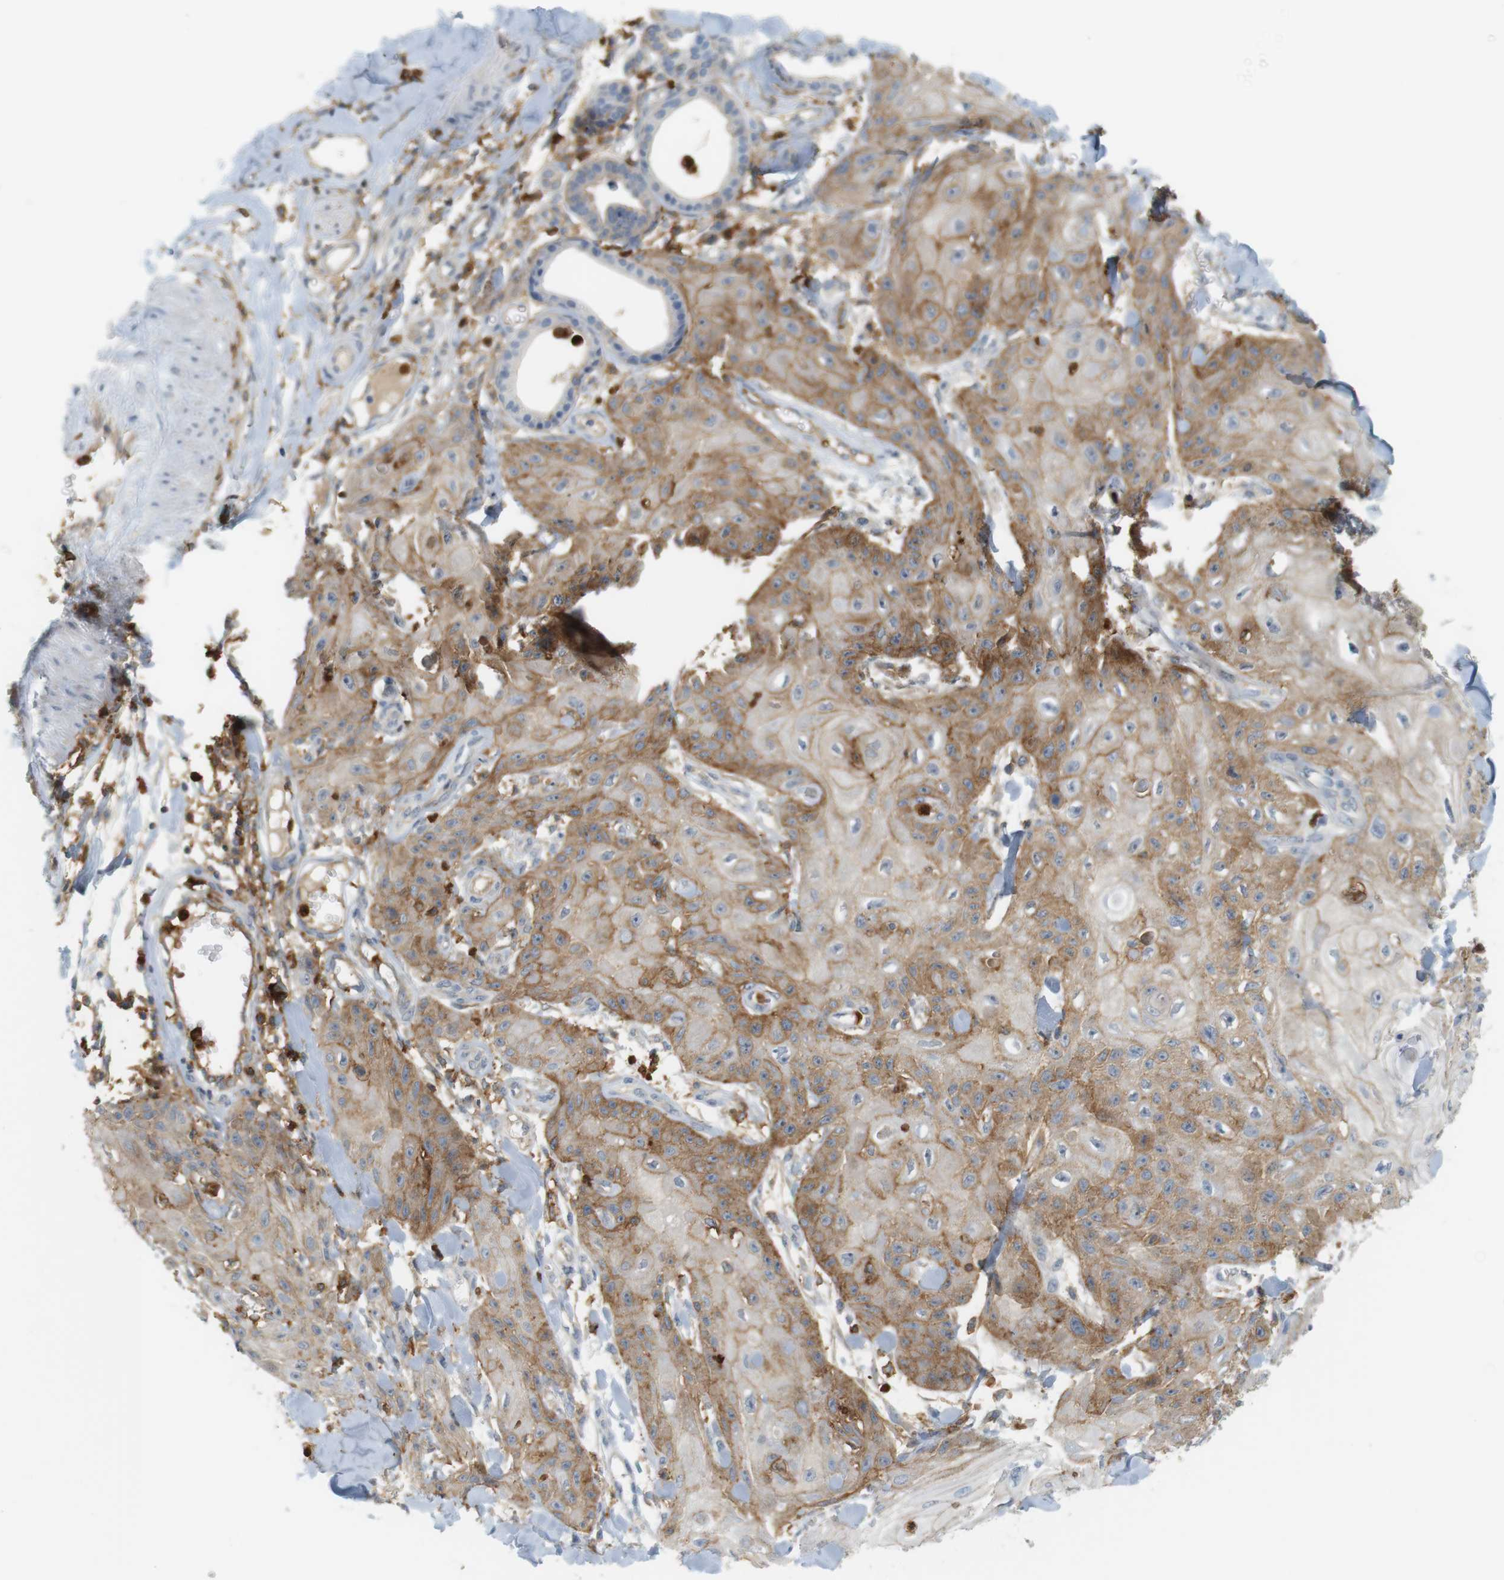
{"staining": {"intensity": "moderate", "quantity": ">75%", "location": "cytoplasmic/membranous"}, "tissue": "skin cancer", "cell_type": "Tumor cells", "image_type": "cancer", "snomed": [{"axis": "morphology", "description": "Squamous cell carcinoma, NOS"}, {"axis": "topography", "description": "Skin"}], "caption": "A photomicrograph showing moderate cytoplasmic/membranous staining in about >75% of tumor cells in skin squamous cell carcinoma, as visualized by brown immunohistochemical staining.", "gene": "SIRPA", "patient": {"sex": "male", "age": 74}}